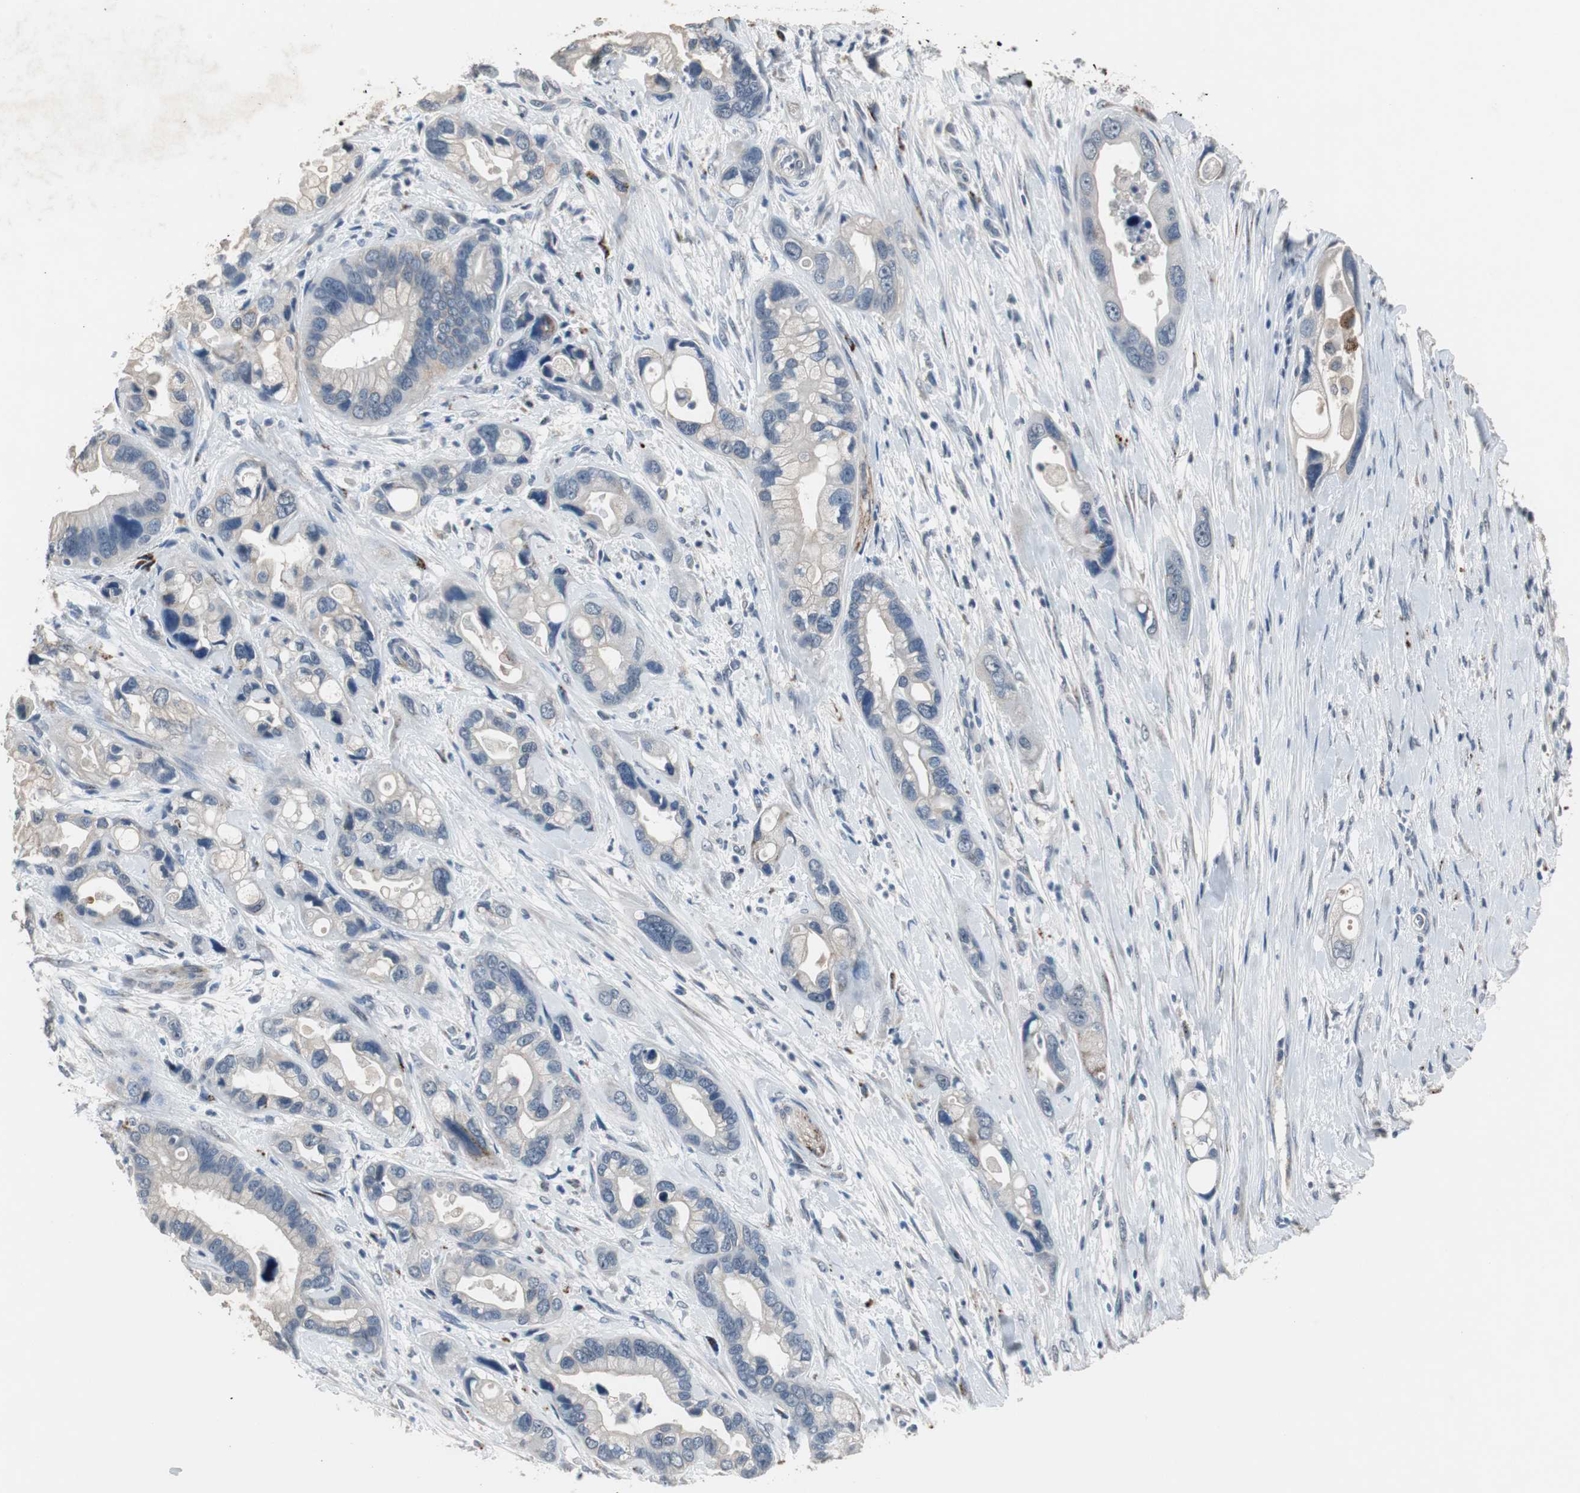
{"staining": {"intensity": "negative", "quantity": "none", "location": "none"}, "tissue": "pancreatic cancer", "cell_type": "Tumor cells", "image_type": "cancer", "snomed": [{"axis": "morphology", "description": "Adenocarcinoma, NOS"}, {"axis": "topography", "description": "Pancreas"}], "caption": "DAB (3,3'-diaminobenzidine) immunohistochemical staining of human pancreatic cancer reveals no significant expression in tumor cells. Nuclei are stained in blue.", "gene": "PCYT1B", "patient": {"sex": "female", "age": 77}}